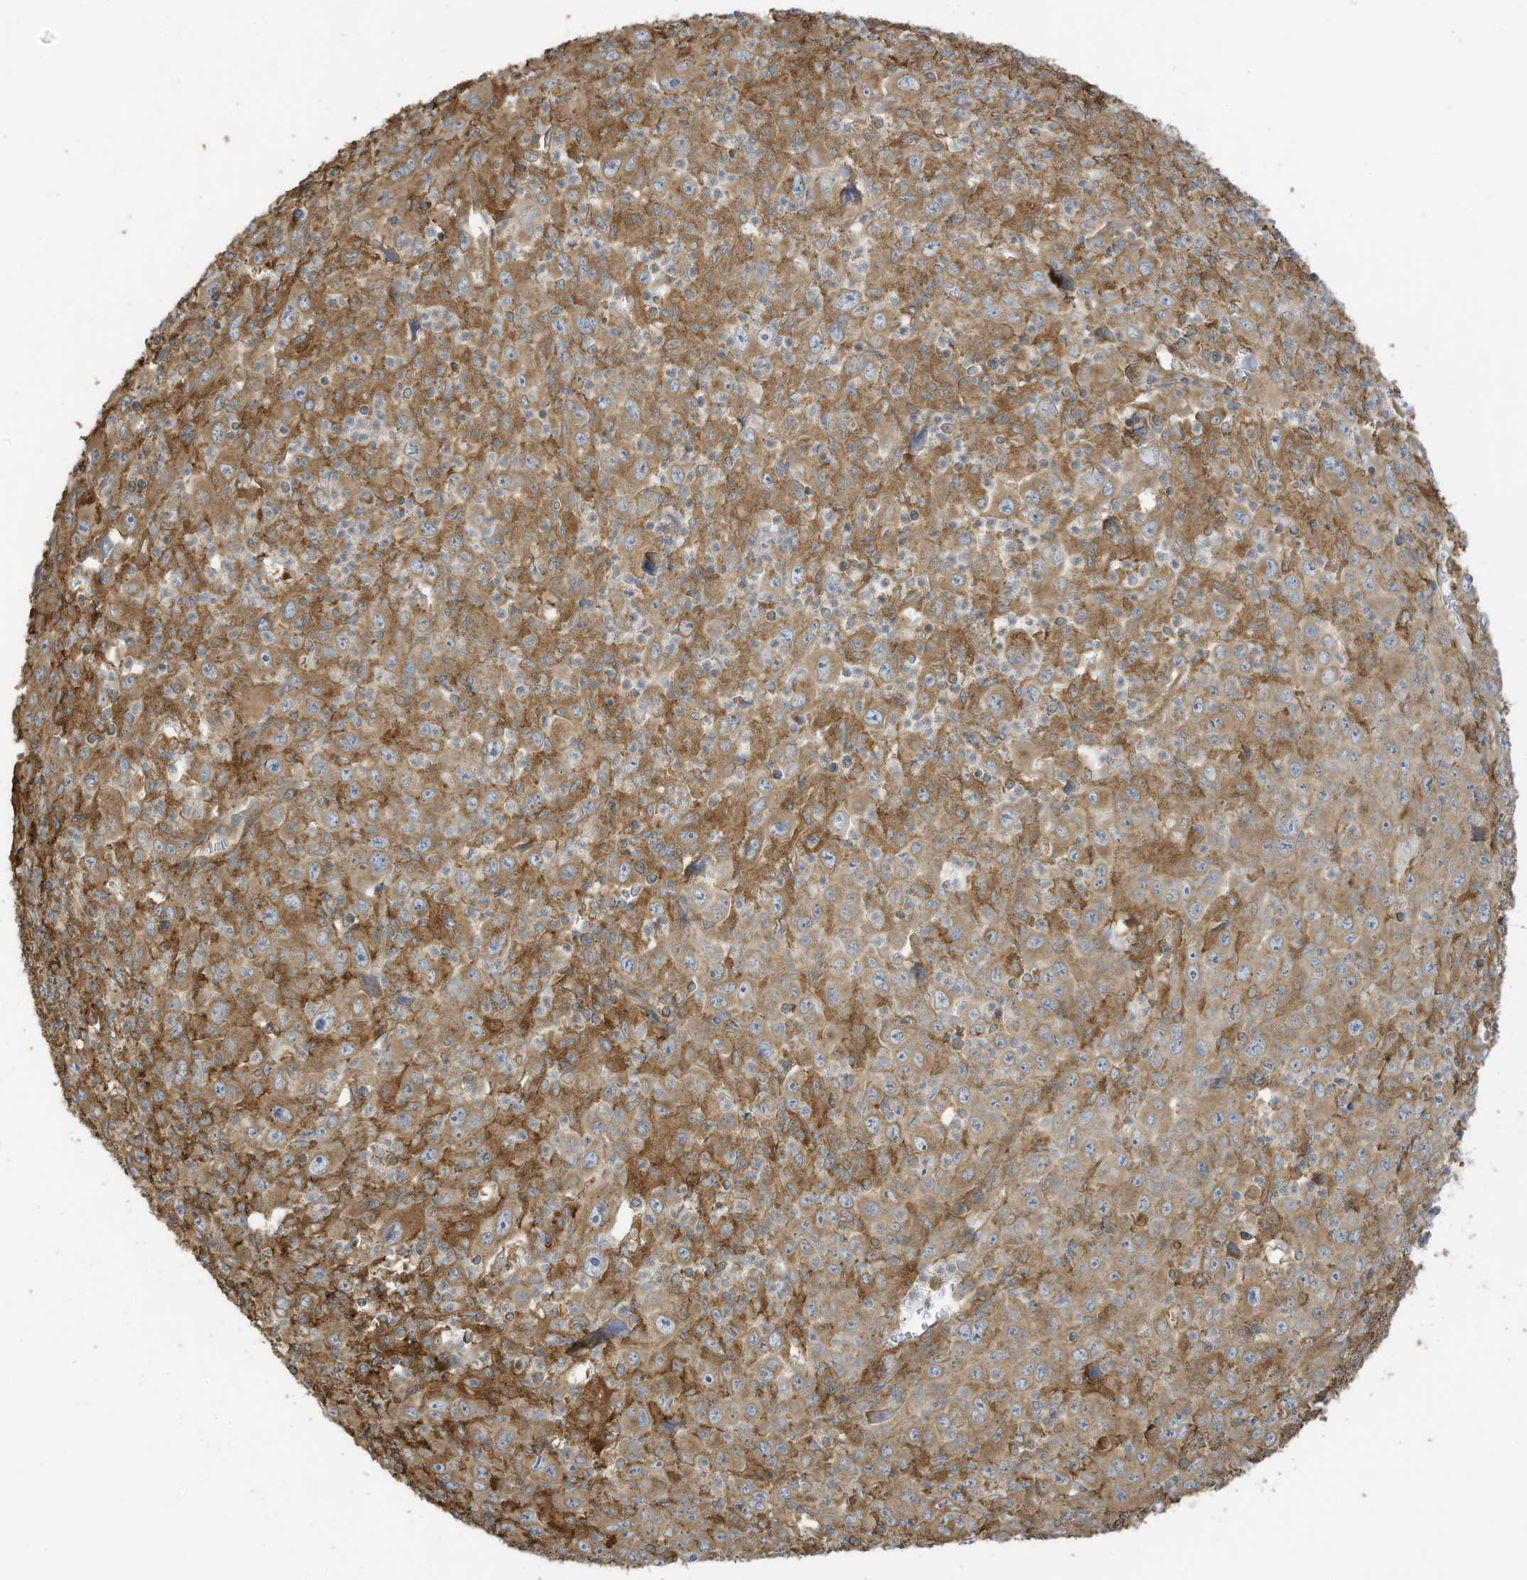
{"staining": {"intensity": "moderate", "quantity": ">75%", "location": "cytoplasmic/membranous"}, "tissue": "melanoma", "cell_type": "Tumor cells", "image_type": "cancer", "snomed": [{"axis": "morphology", "description": "Malignant melanoma, Metastatic site"}, {"axis": "topography", "description": "Skin"}], "caption": "Moderate cytoplasmic/membranous staining for a protein is seen in about >75% of tumor cells of melanoma using immunohistochemistry (IHC).", "gene": "CGAS", "patient": {"sex": "female", "age": 56}}